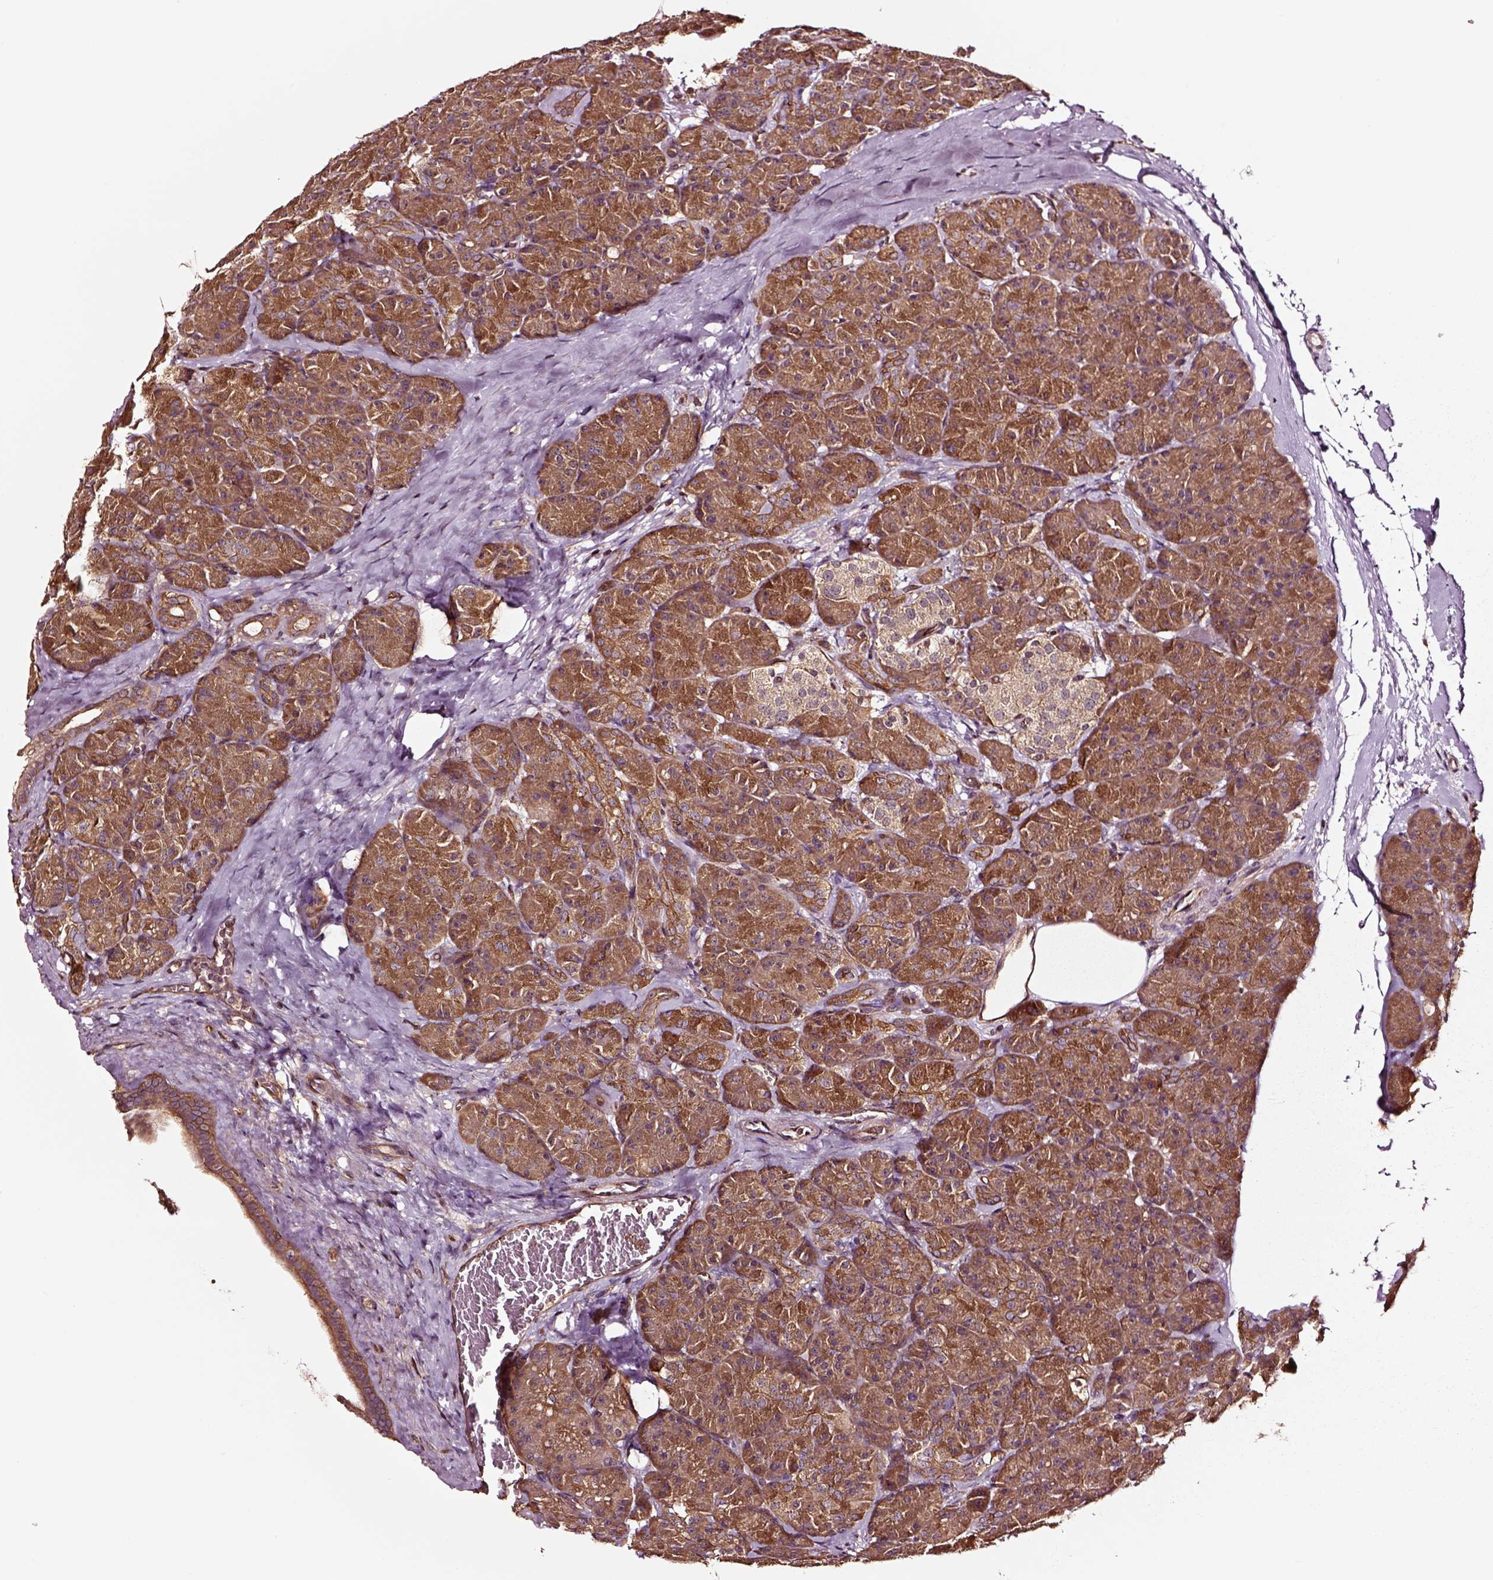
{"staining": {"intensity": "strong", "quantity": ">75%", "location": "cytoplasmic/membranous"}, "tissue": "pancreas", "cell_type": "Exocrine glandular cells", "image_type": "normal", "snomed": [{"axis": "morphology", "description": "Normal tissue, NOS"}, {"axis": "topography", "description": "Pancreas"}], "caption": "Exocrine glandular cells display high levels of strong cytoplasmic/membranous staining in approximately >75% of cells in unremarkable pancreas. (Stains: DAB in brown, nuclei in blue, Microscopy: brightfield microscopy at high magnification).", "gene": "RASSF5", "patient": {"sex": "male", "age": 57}}